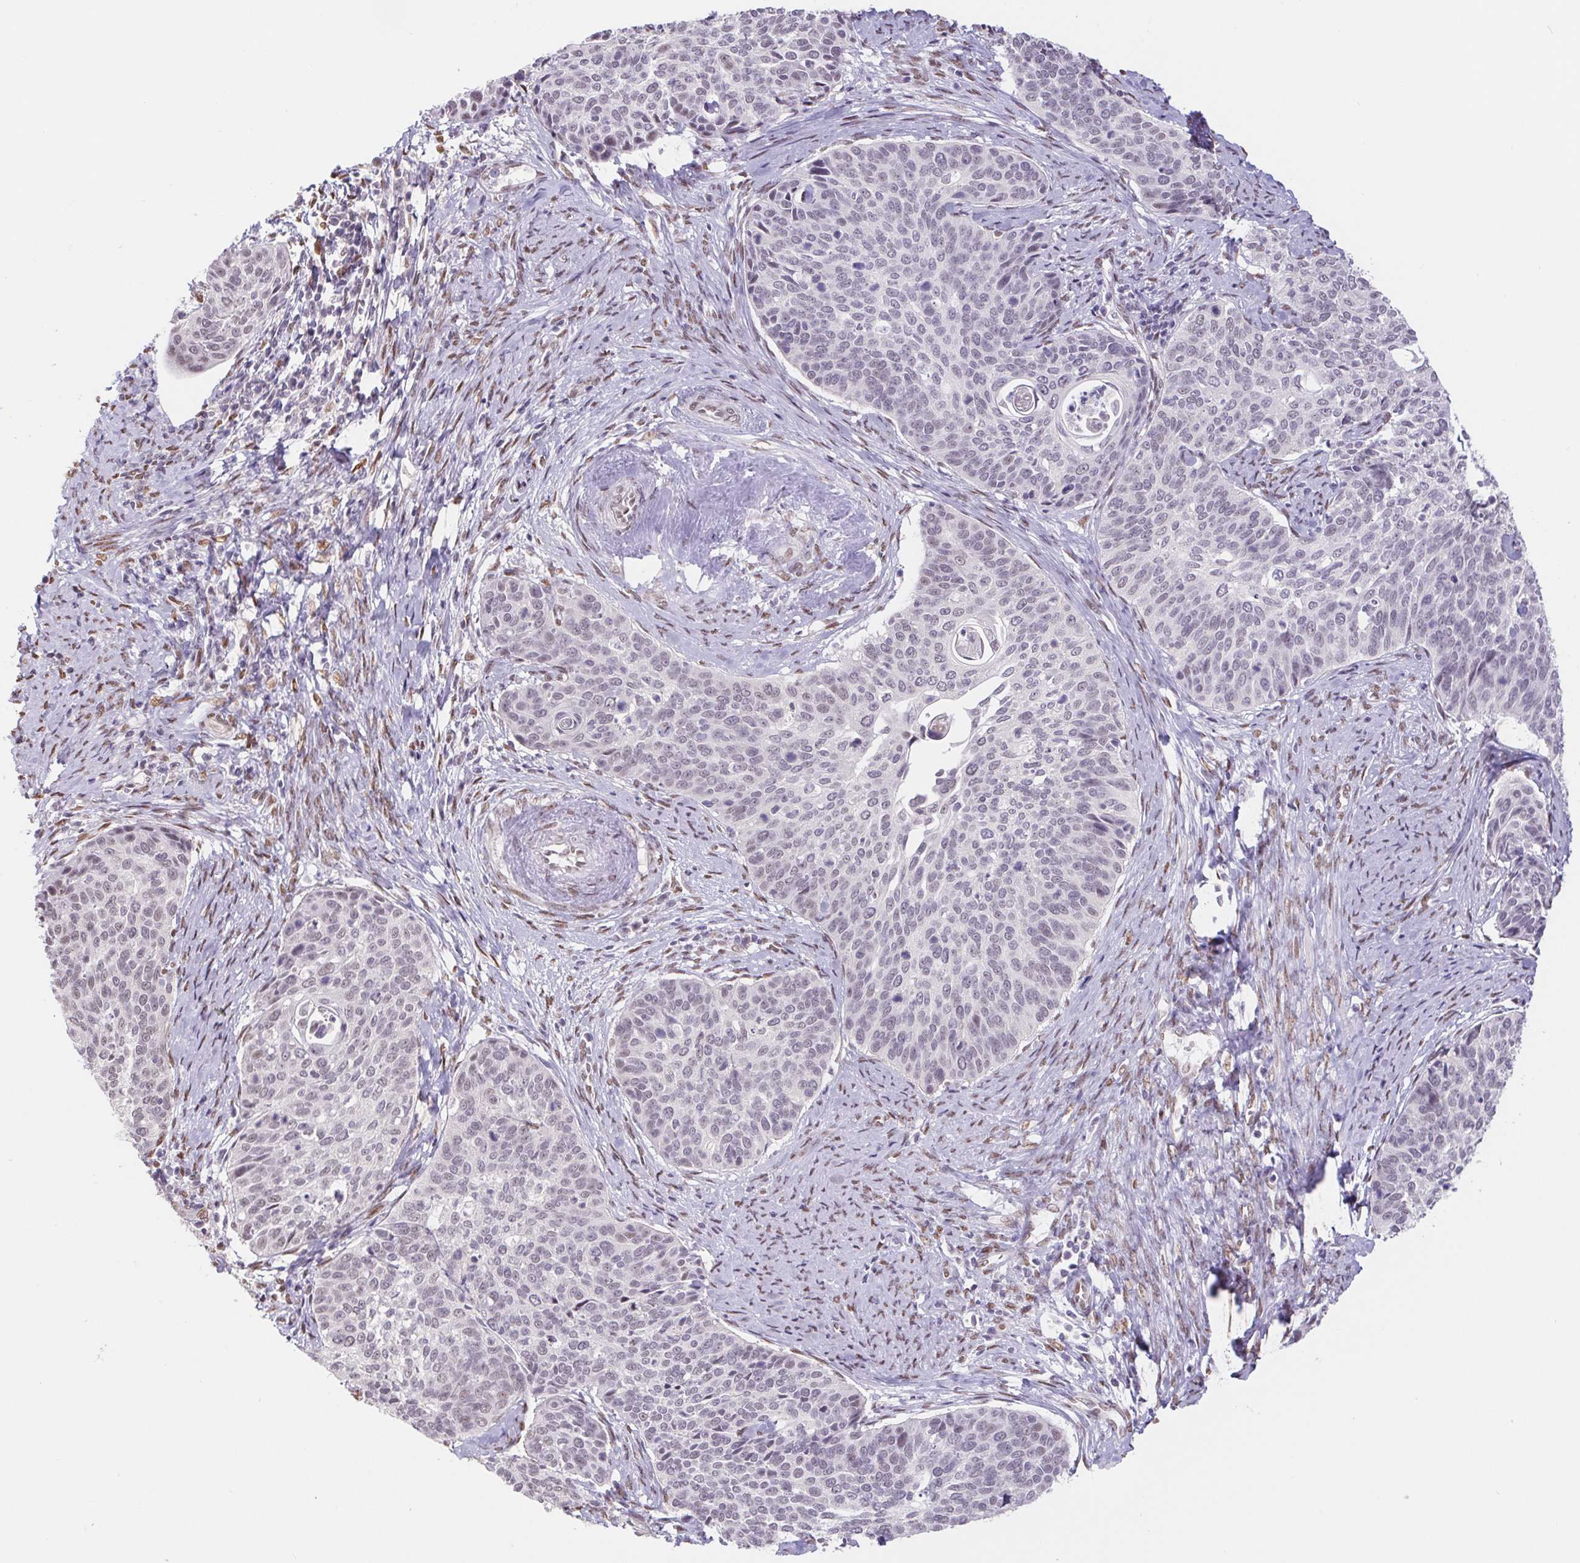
{"staining": {"intensity": "weak", "quantity": "<25%", "location": "nuclear"}, "tissue": "cervical cancer", "cell_type": "Tumor cells", "image_type": "cancer", "snomed": [{"axis": "morphology", "description": "Squamous cell carcinoma, NOS"}, {"axis": "topography", "description": "Cervix"}], "caption": "Photomicrograph shows no significant protein expression in tumor cells of cervical squamous cell carcinoma.", "gene": "CAND1", "patient": {"sex": "female", "age": 69}}